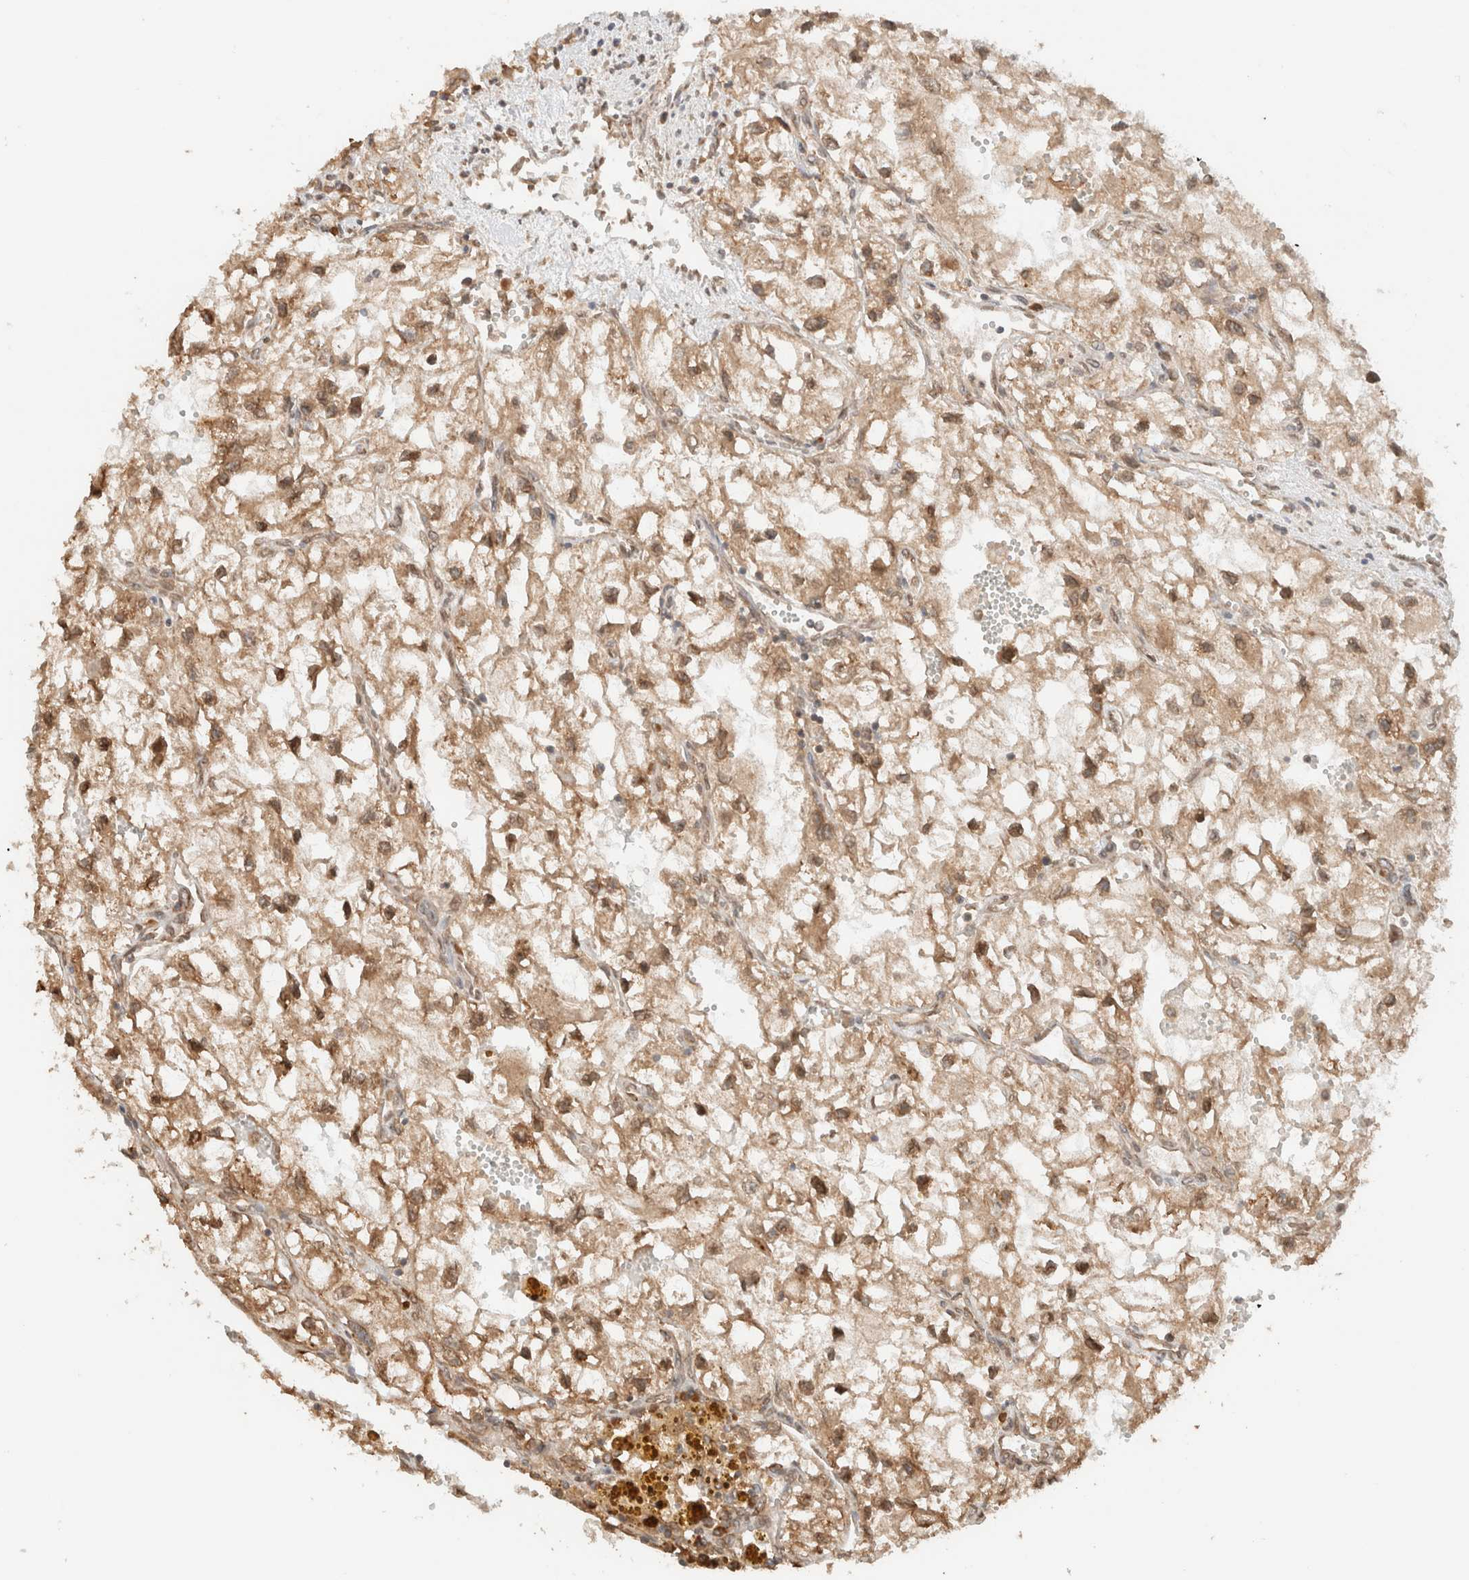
{"staining": {"intensity": "moderate", "quantity": ">75%", "location": "cytoplasmic/membranous"}, "tissue": "renal cancer", "cell_type": "Tumor cells", "image_type": "cancer", "snomed": [{"axis": "morphology", "description": "Adenocarcinoma, NOS"}, {"axis": "topography", "description": "Kidney"}], "caption": "This is a histology image of immunohistochemistry staining of renal adenocarcinoma, which shows moderate staining in the cytoplasmic/membranous of tumor cells.", "gene": "ARFGEF2", "patient": {"sex": "female", "age": 70}}